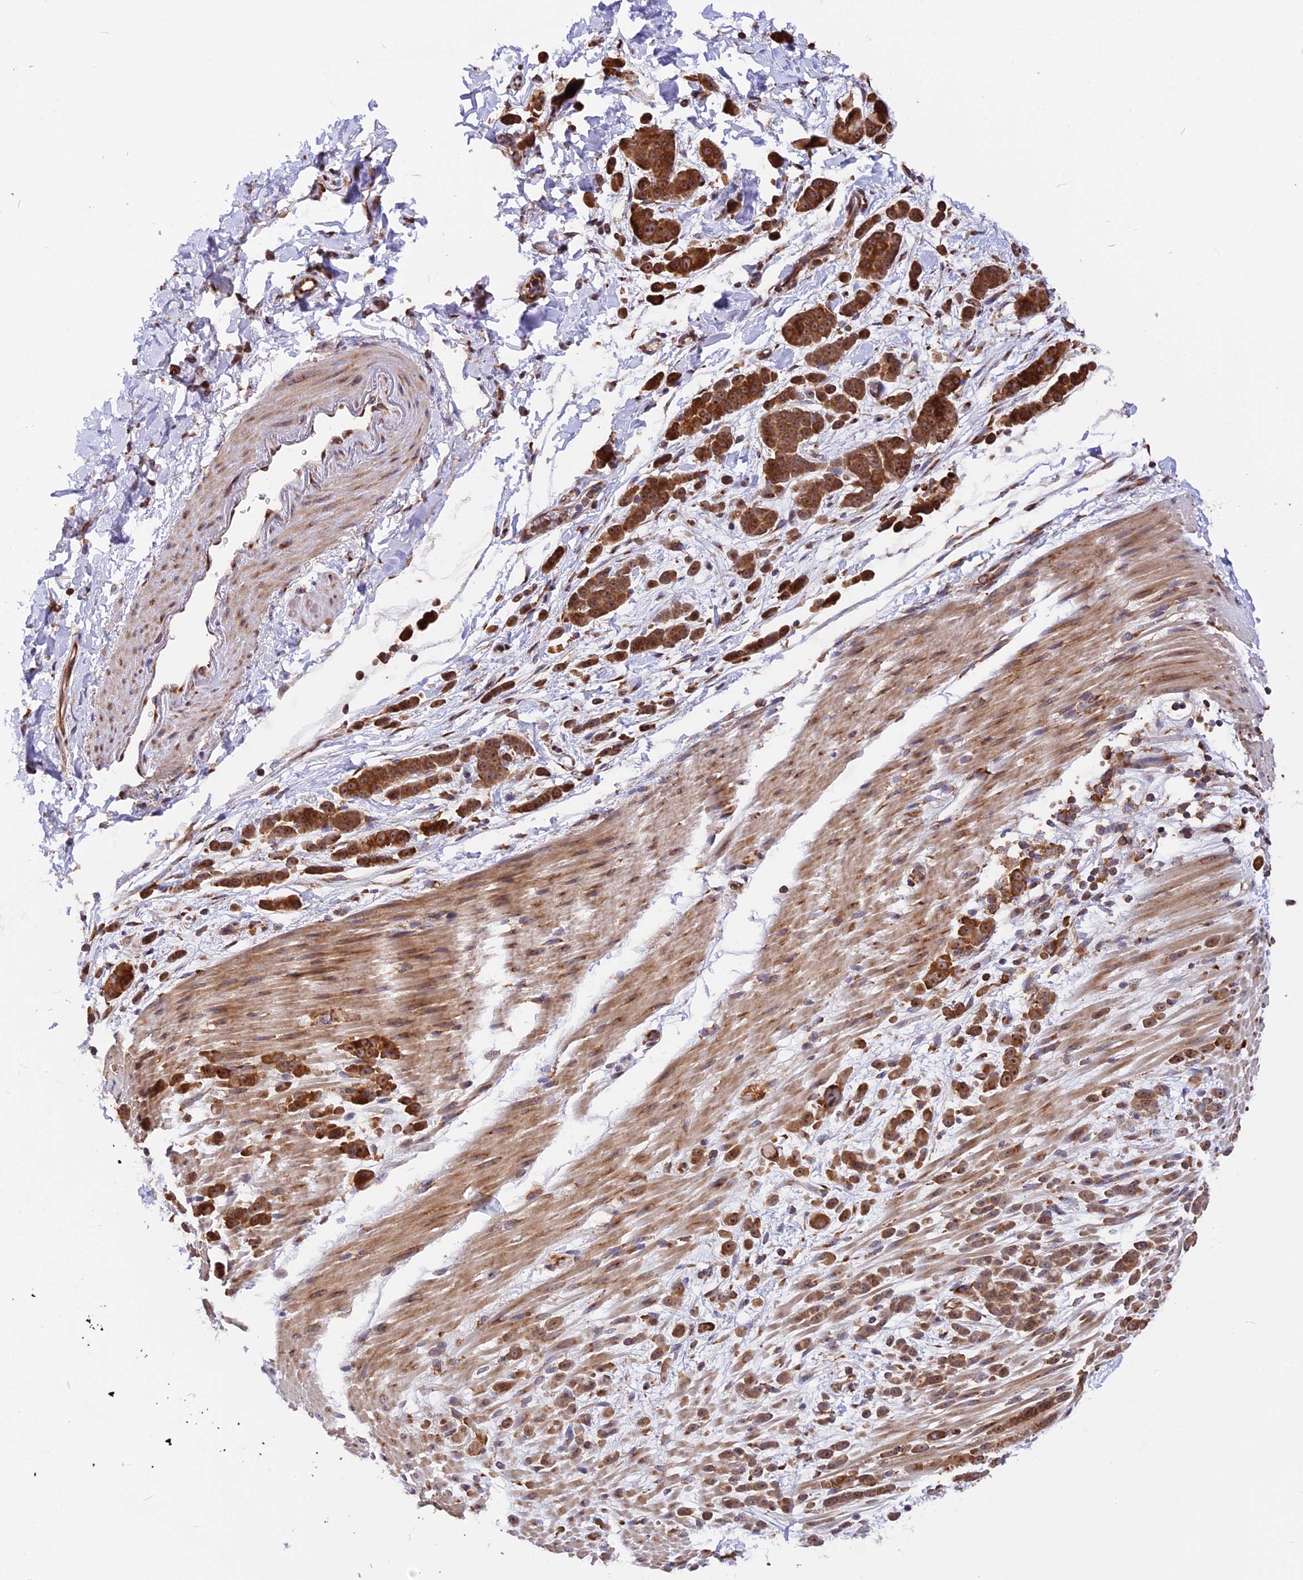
{"staining": {"intensity": "strong", "quantity": ">75%", "location": "cytoplasmic/membranous"}, "tissue": "pancreatic cancer", "cell_type": "Tumor cells", "image_type": "cancer", "snomed": [{"axis": "morphology", "description": "Normal tissue, NOS"}, {"axis": "morphology", "description": "Adenocarcinoma, NOS"}, {"axis": "topography", "description": "Pancreas"}], "caption": "A micrograph of adenocarcinoma (pancreatic) stained for a protein exhibits strong cytoplasmic/membranous brown staining in tumor cells.", "gene": "GNPTAB", "patient": {"sex": "female", "age": 64}}